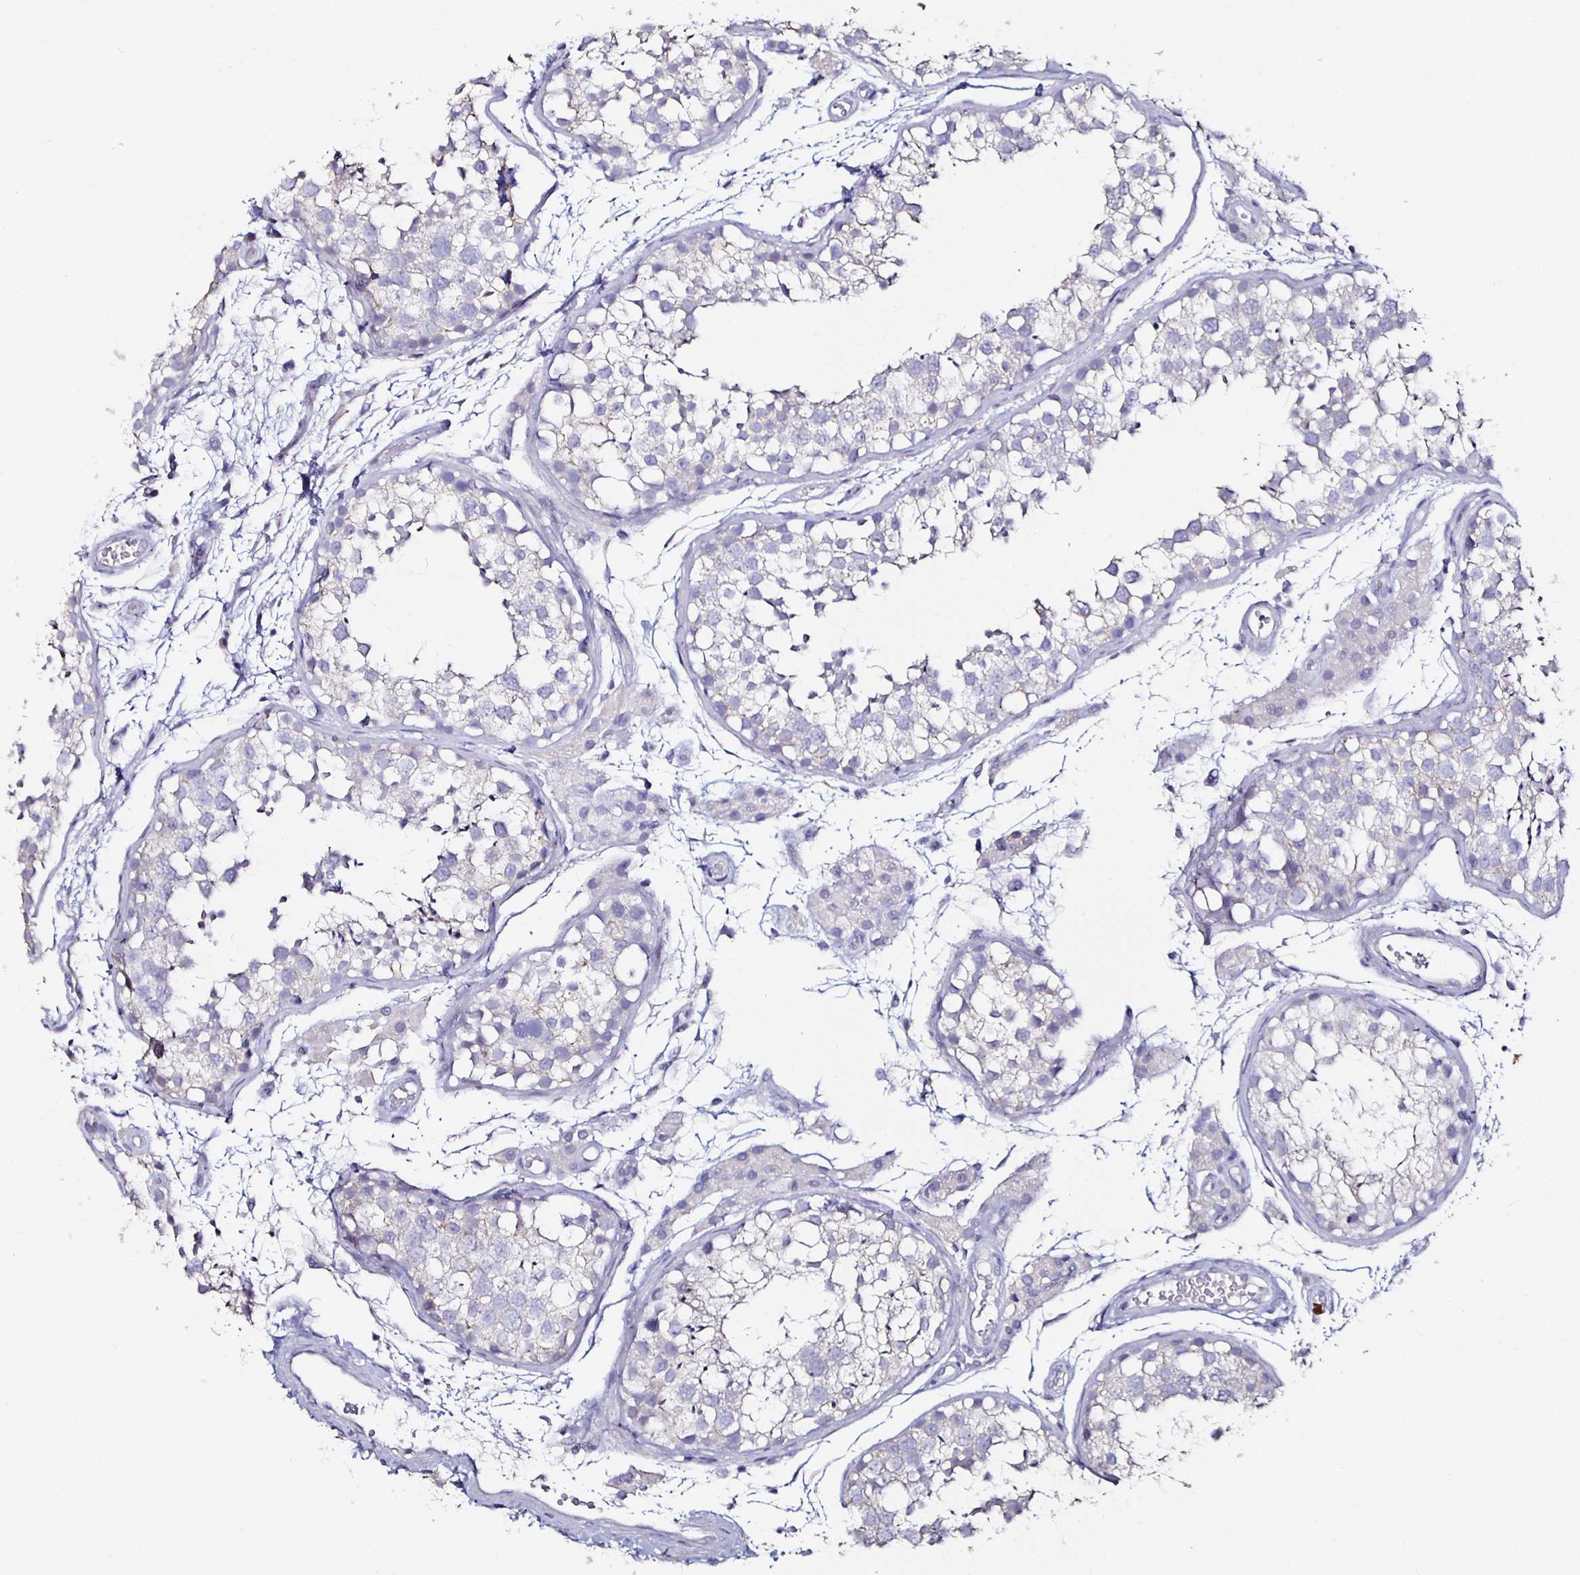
{"staining": {"intensity": "weak", "quantity": "<25%", "location": "cytoplasmic/membranous"}, "tissue": "testis", "cell_type": "Cells in seminiferous ducts", "image_type": "normal", "snomed": [{"axis": "morphology", "description": "Normal tissue, NOS"}, {"axis": "morphology", "description": "Seminoma, NOS"}, {"axis": "topography", "description": "Testis"}], "caption": "This image is of normal testis stained with immunohistochemistry (IHC) to label a protein in brown with the nuclei are counter-stained blue. There is no expression in cells in seminiferous ducts. (Stains: DAB immunohistochemistry (IHC) with hematoxylin counter stain, Microscopy: brightfield microscopy at high magnification).", "gene": "TLR4", "patient": {"sex": "male", "age": 29}}